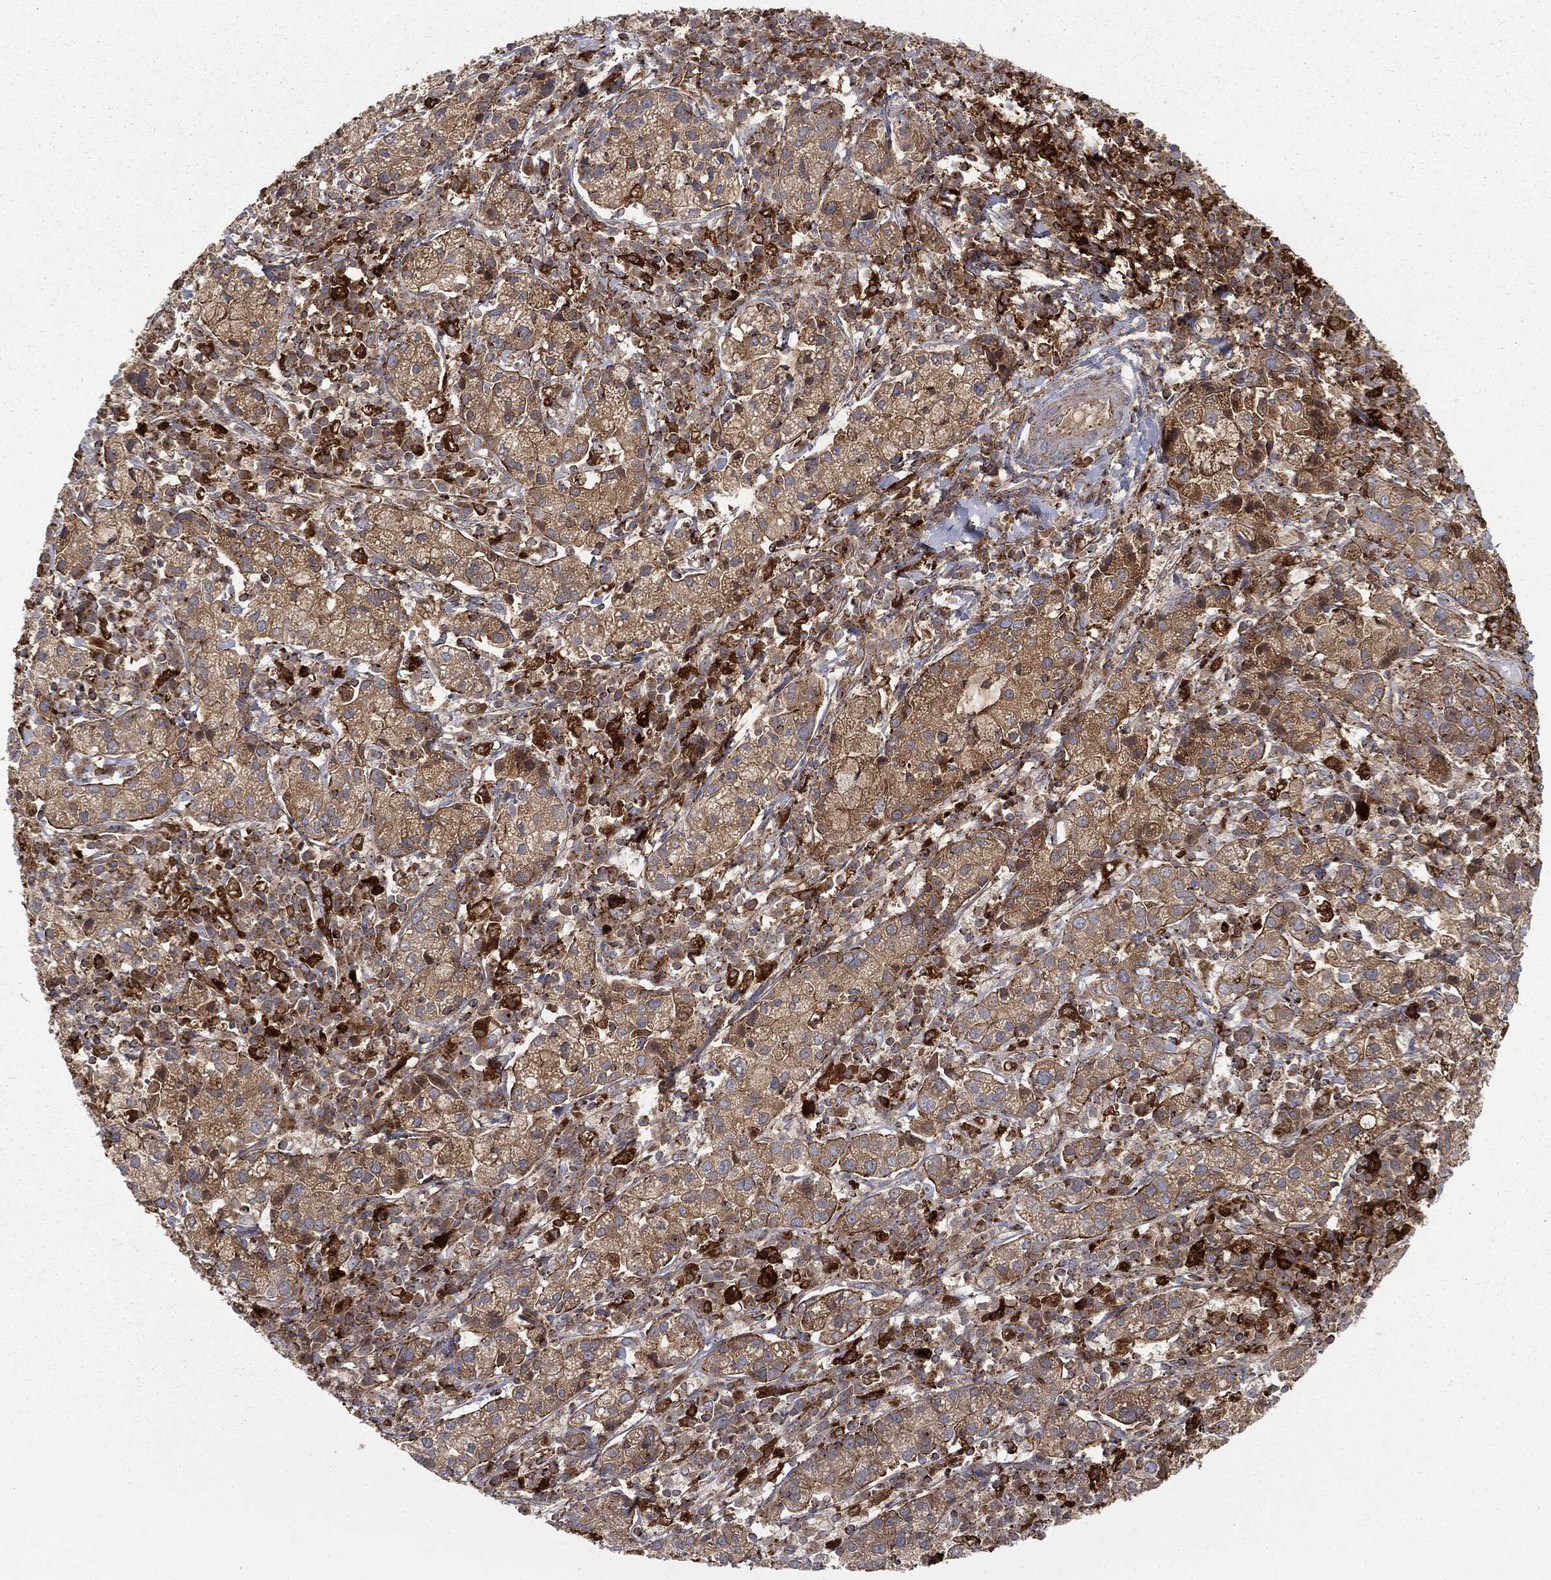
{"staining": {"intensity": "moderate", "quantity": ">75%", "location": "cytoplasmic/membranous"}, "tissue": "cervical cancer", "cell_type": "Tumor cells", "image_type": "cancer", "snomed": [{"axis": "morphology", "description": "Normal tissue, NOS"}, {"axis": "morphology", "description": "Adenocarcinoma, NOS"}, {"axis": "topography", "description": "Cervix"}], "caption": "Adenocarcinoma (cervical) stained for a protein (brown) exhibits moderate cytoplasmic/membranous positive expression in approximately >75% of tumor cells.", "gene": "CTSA", "patient": {"sex": "female", "age": 44}}